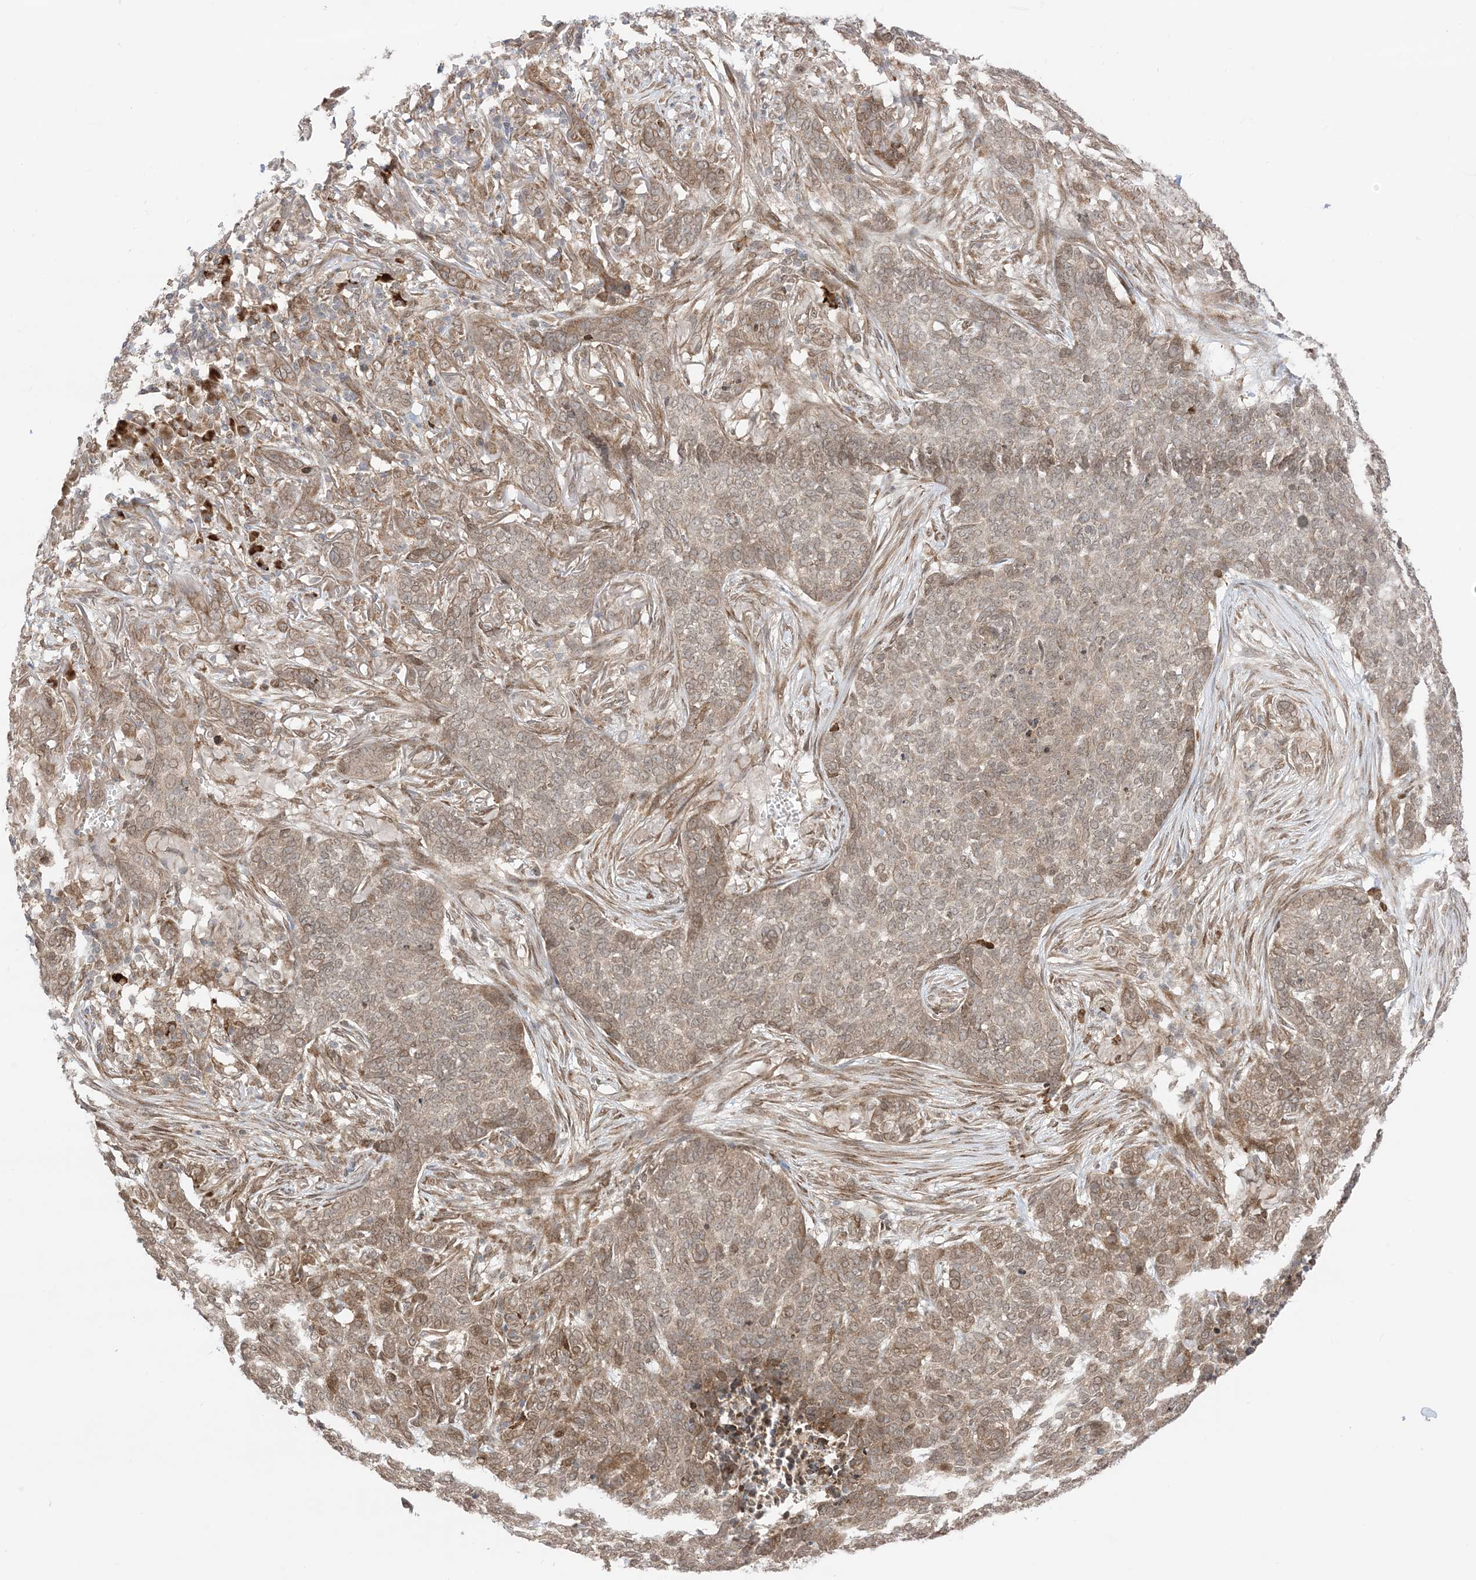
{"staining": {"intensity": "moderate", "quantity": ">75%", "location": "cytoplasmic/membranous,nuclear"}, "tissue": "skin cancer", "cell_type": "Tumor cells", "image_type": "cancer", "snomed": [{"axis": "morphology", "description": "Basal cell carcinoma"}, {"axis": "topography", "description": "Skin"}], "caption": "Basal cell carcinoma (skin) stained with DAB IHC reveals medium levels of moderate cytoplasmic/membranous and nuclear expression in about >75% of tumor cells. (DAB (3,3'-diaminobenzidine) IHC with brightfield microscopy, high magnification).", "gene": "UBE2E2", "patient": {"sex": "male", "age": 85}}